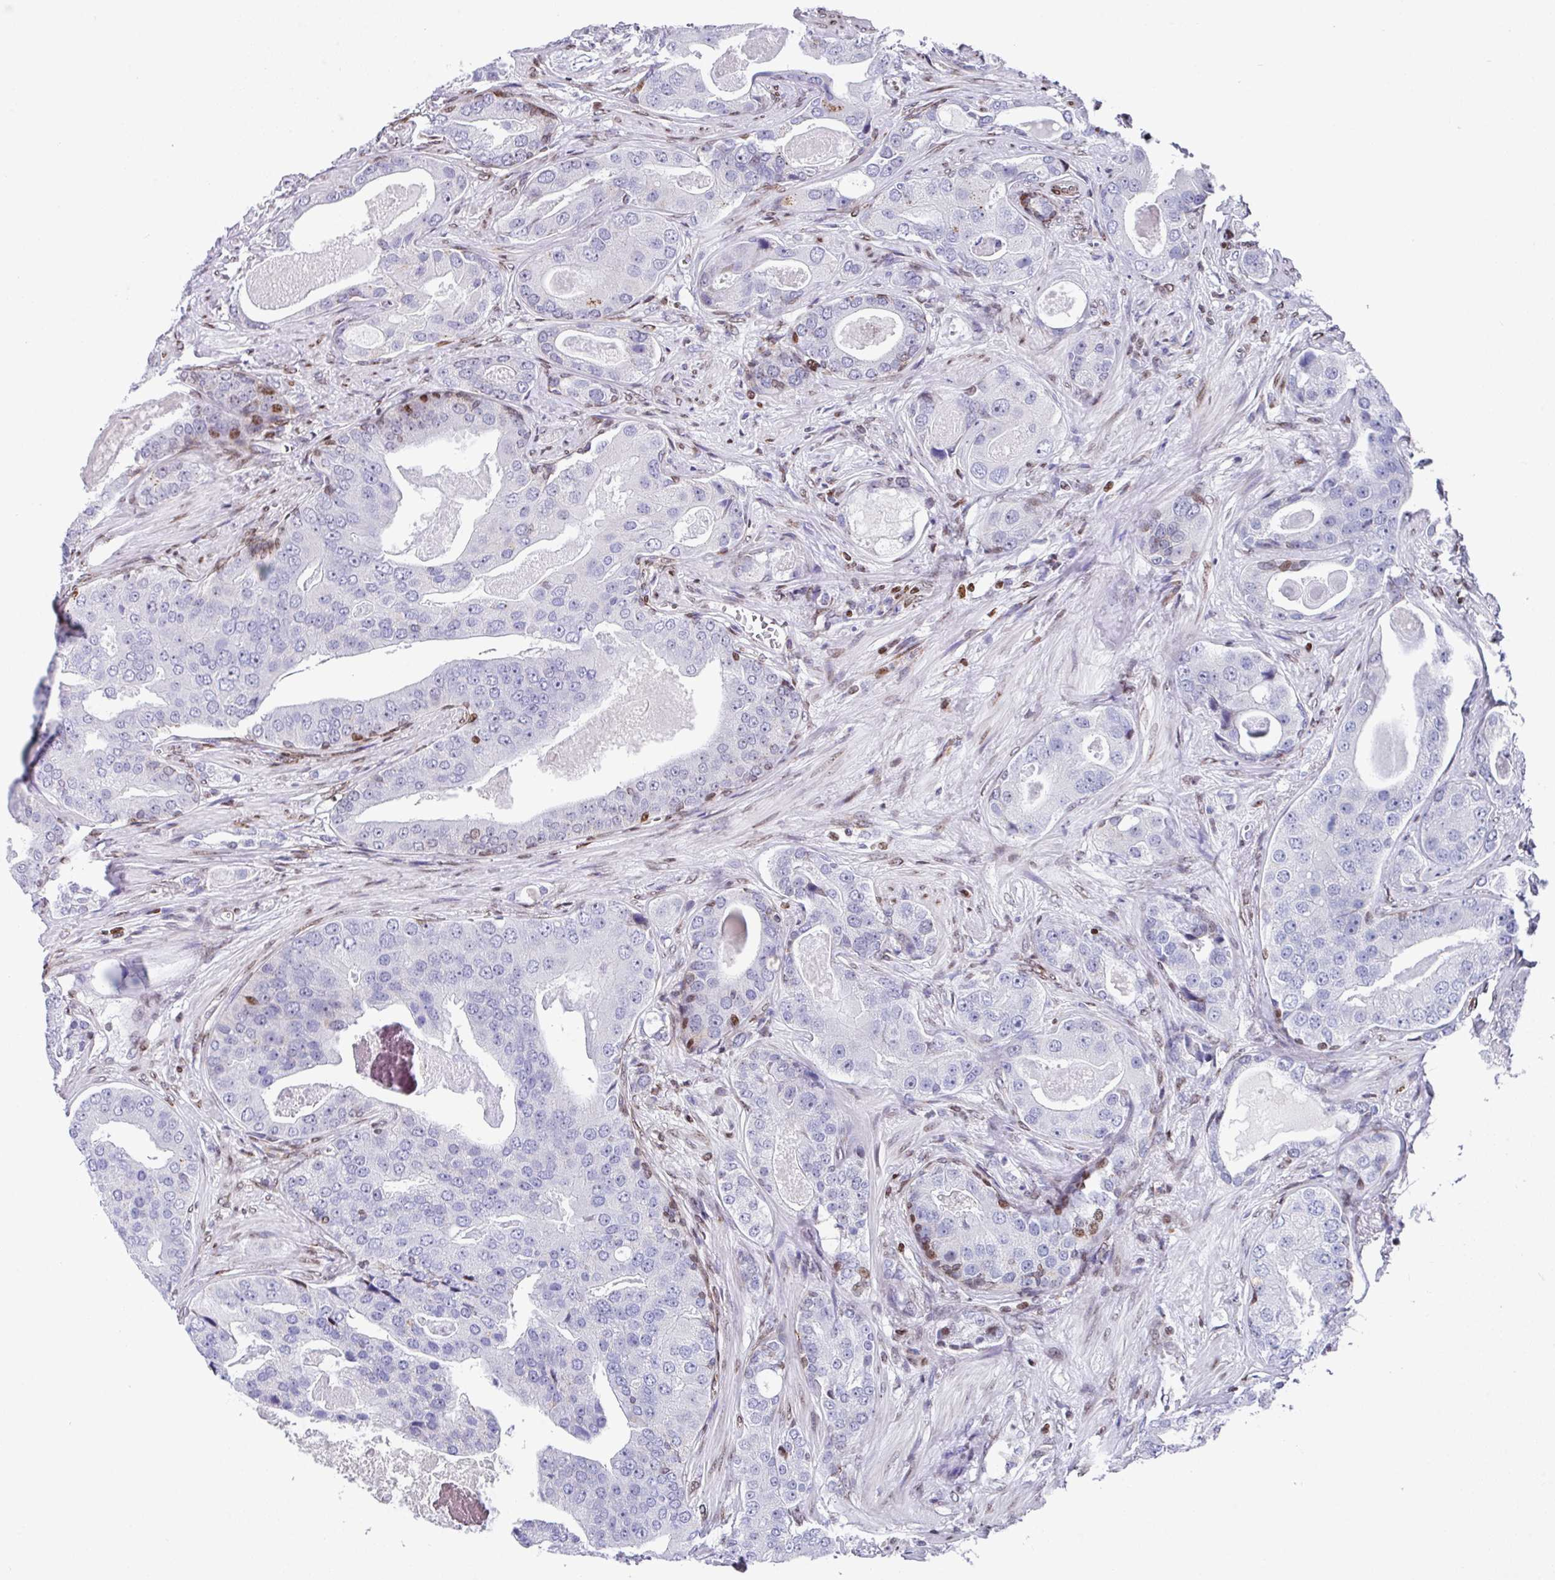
{"staining": {"intensity": "negative", "quantity": "none", "location": "none"}, "tissue": "prostate cancer", "cell_type": "Tumor cells", "image_type": "cancer", "snomed": [{"axis": "morphology", "description": "Adenocarcinoma, High grade"}, {"axis": "topography", "description": "Prostate"}], "caption": "Human prostate high-grade adenocarcinoma stained for a protein using IHC displays no positivity in tumor cells.", "gene": "TCF3", "patient": {"sex": "male", "age": 71}}